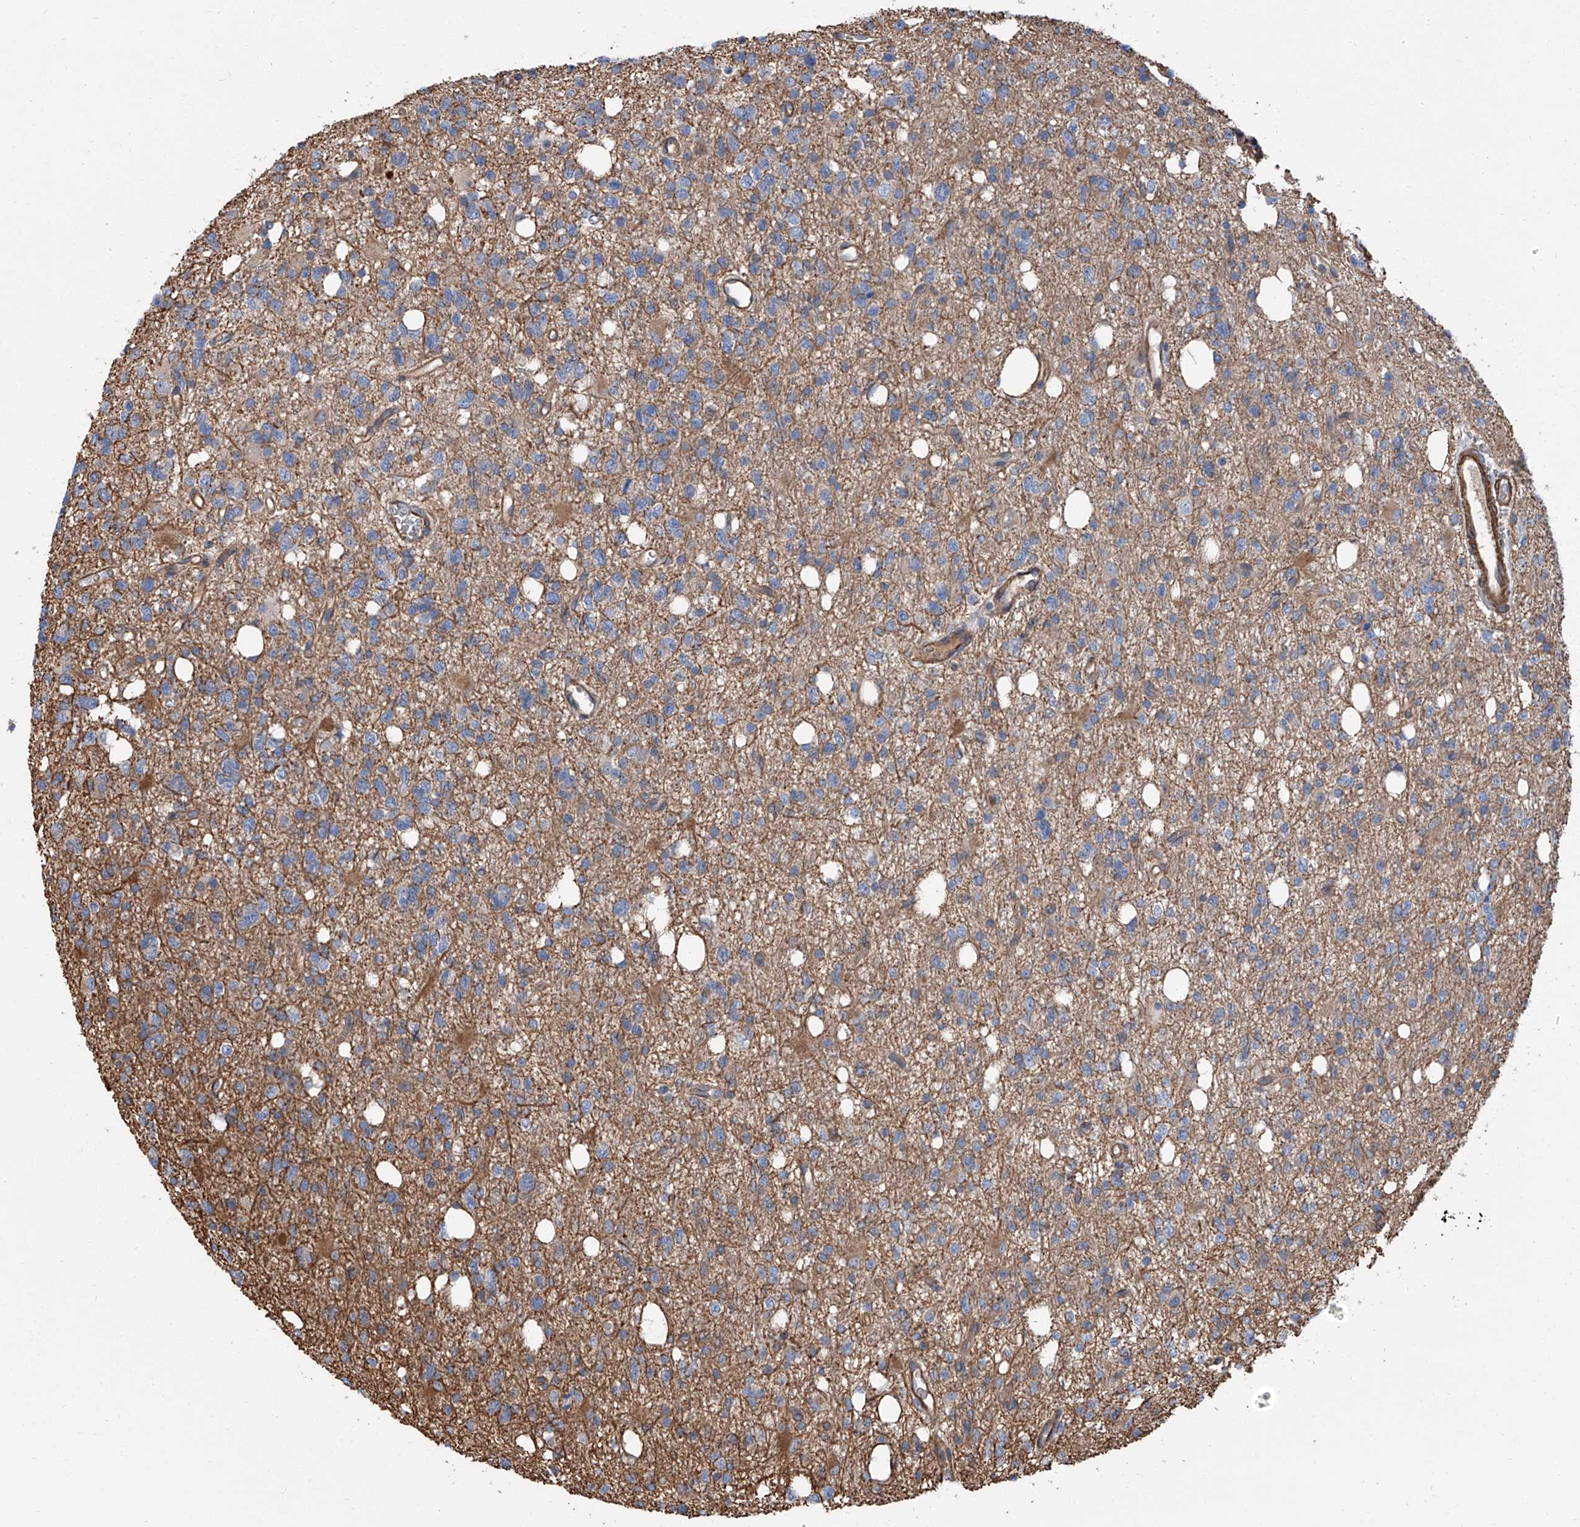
{"staining": {"intensity": "weak", "quantity": "<25%", "location": "cytoplasmic/membranous"}, "tissue": "glioma", "cell_type": "Tumor cells", "image_type": "cancer", "snomed": [{"axis": "morphology", "description": "Glioma, malignant, High grade"}, {"axis": "topography", "description": "Brain"}], "caption": "A micrograph of glioma stained for a protein shows no brown staining in tumor cells.", "gene": "PIEZO2", "patient": {"sex": "female", "age": 62}}